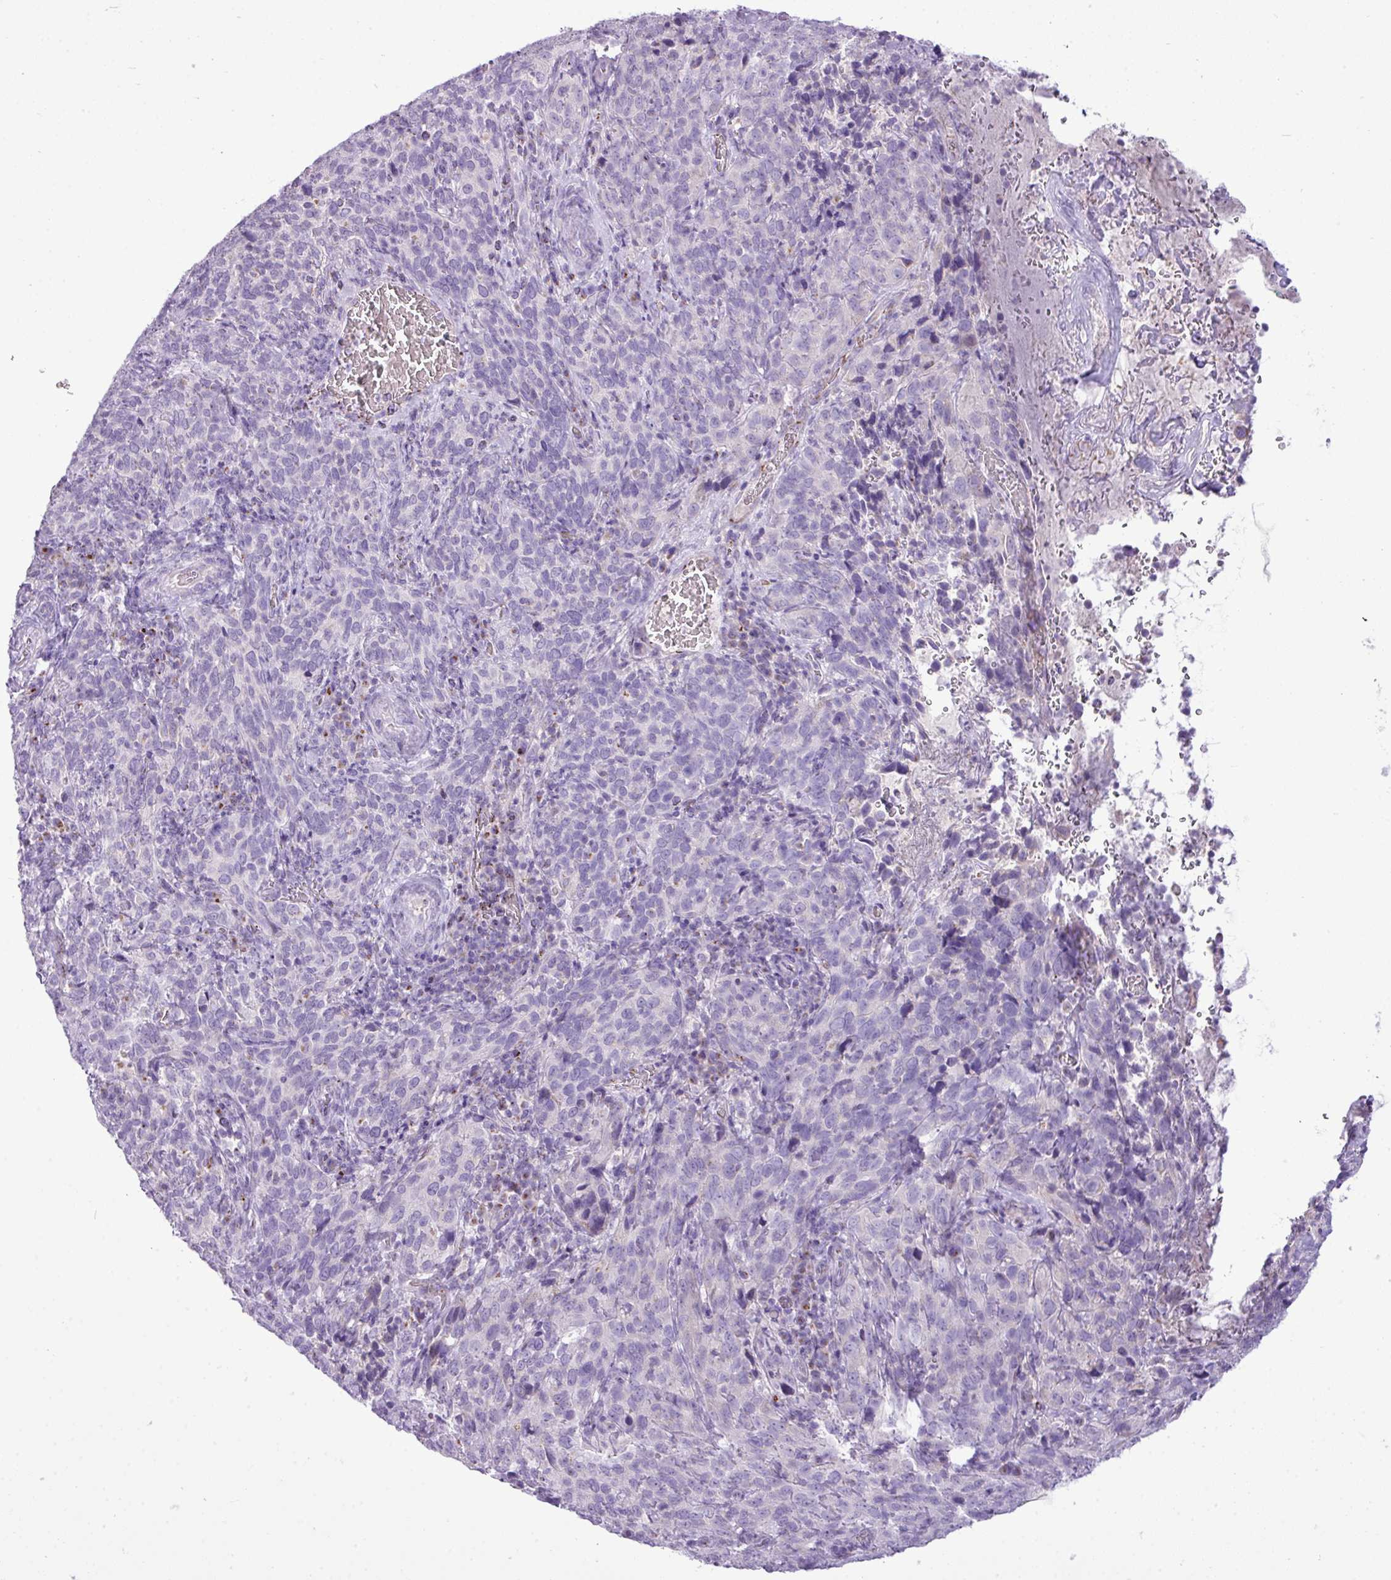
{"staining": {"intensity": "negative", "quantity": "none", "location": "none"}, "tissue": "cervical cancer", "cell_type": "Tumor cells", "image_type": "cancer", "snomed": [{"axis": "morphology", "description": "Squamous cell carcinoma, NOS"}, {"axis": "topography", "description": "Cervix"}], "caption": "The IHC histopathology image has no significant expression in tumor cells of cervical squamous cell carcinoma tissue.", "gene": "FAM43A", "patient": {"sex": "female", "age": 51}}